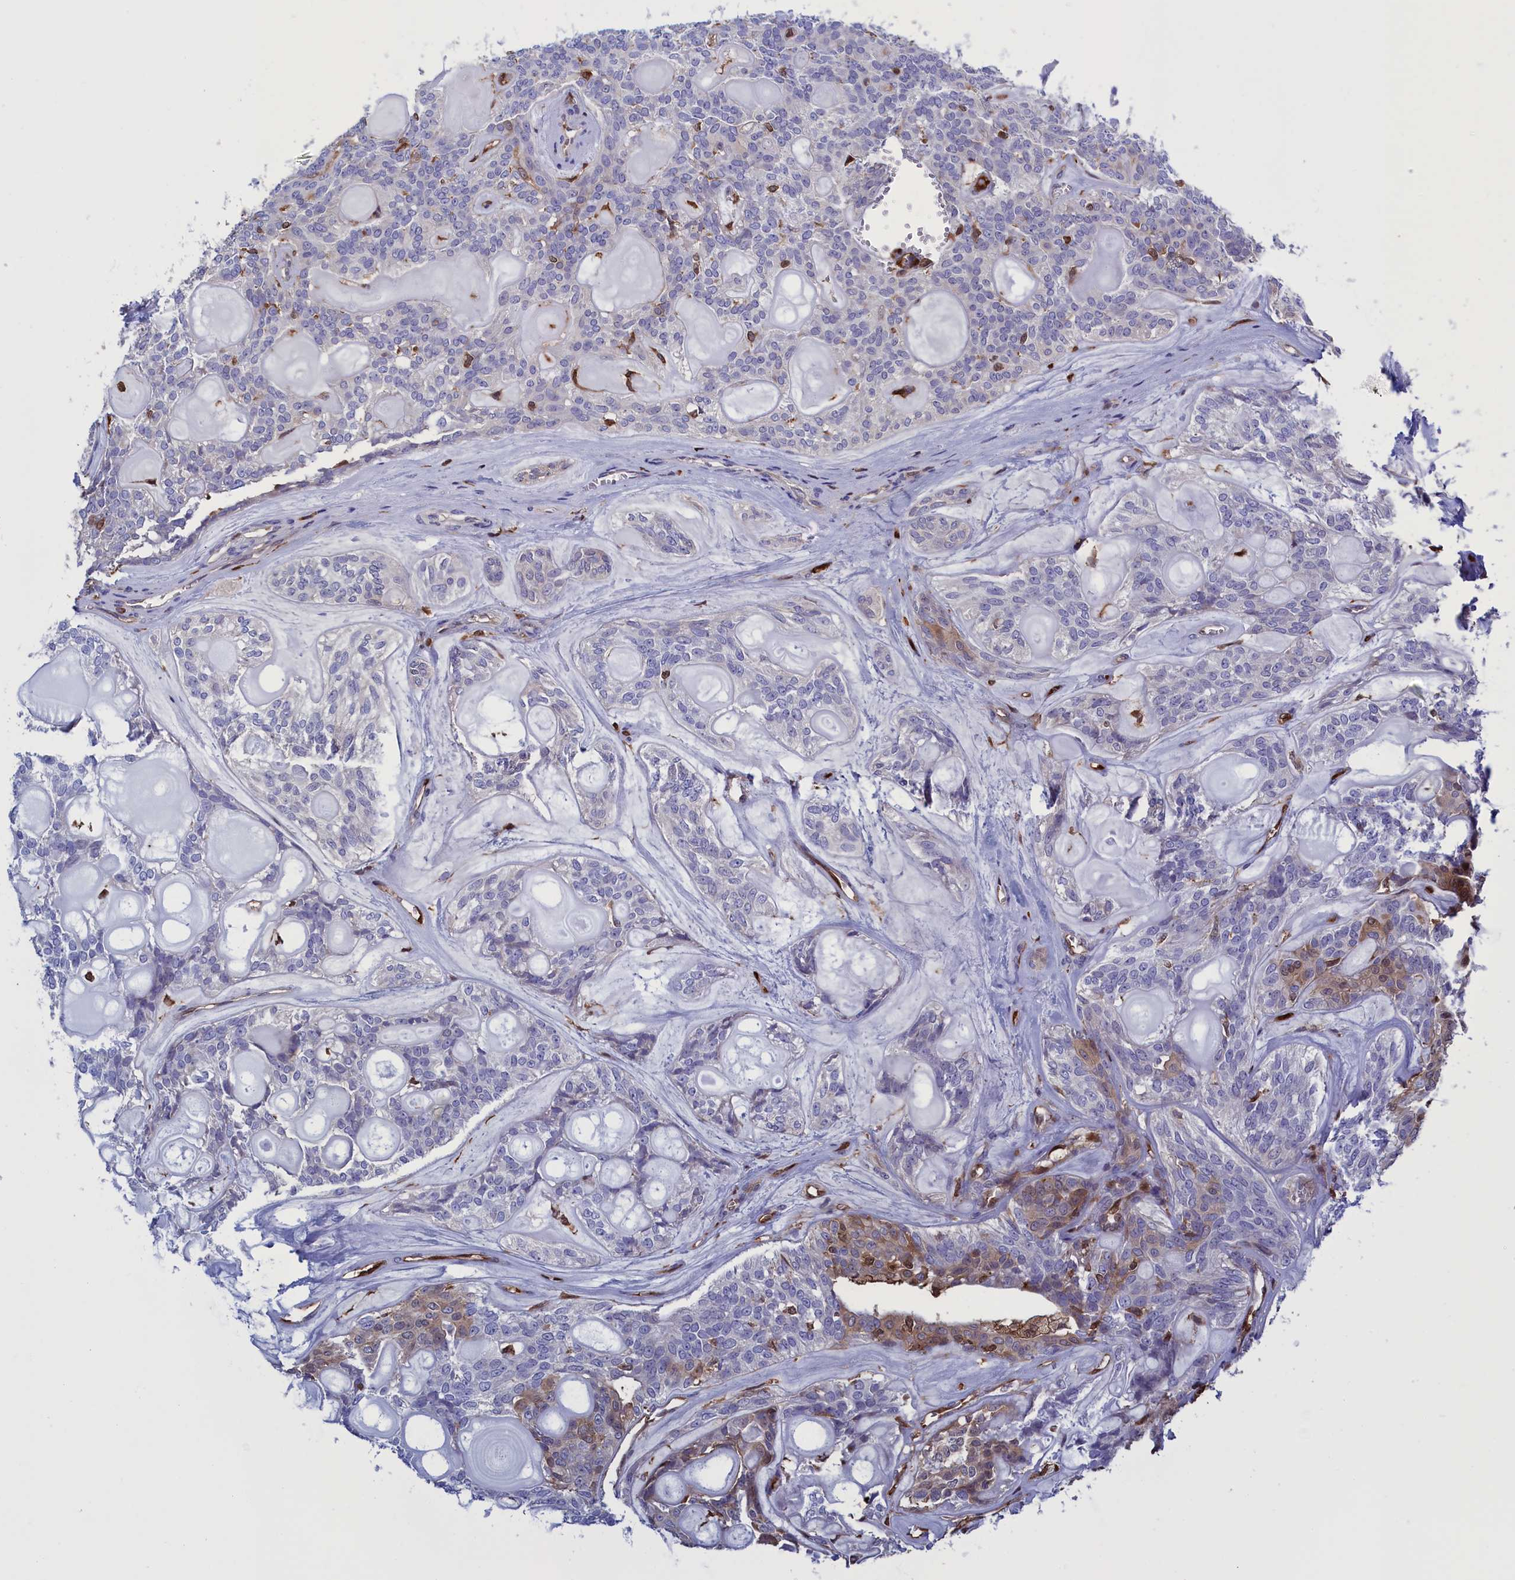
{"staining": {"intensity": "weak", "quantity": "<25%", "location": "cytoplasmic/membranous"}, "tissue": "head and neck cancer", "cell_type": "Tumor cells", "image_type": "cancer", "snomed": [{"axis": "morphology", "description": "Adenocarcinoma, NOS"}, {"axis": "topography", "description": "Head-Neck"}], "caption": "An image of head and neck adenocarcinoma stained for a protein demonstrates no brown staining in tumor cells.", "gene": "ARHGAP18", "patient": {"sex": "male", "age": 66}}